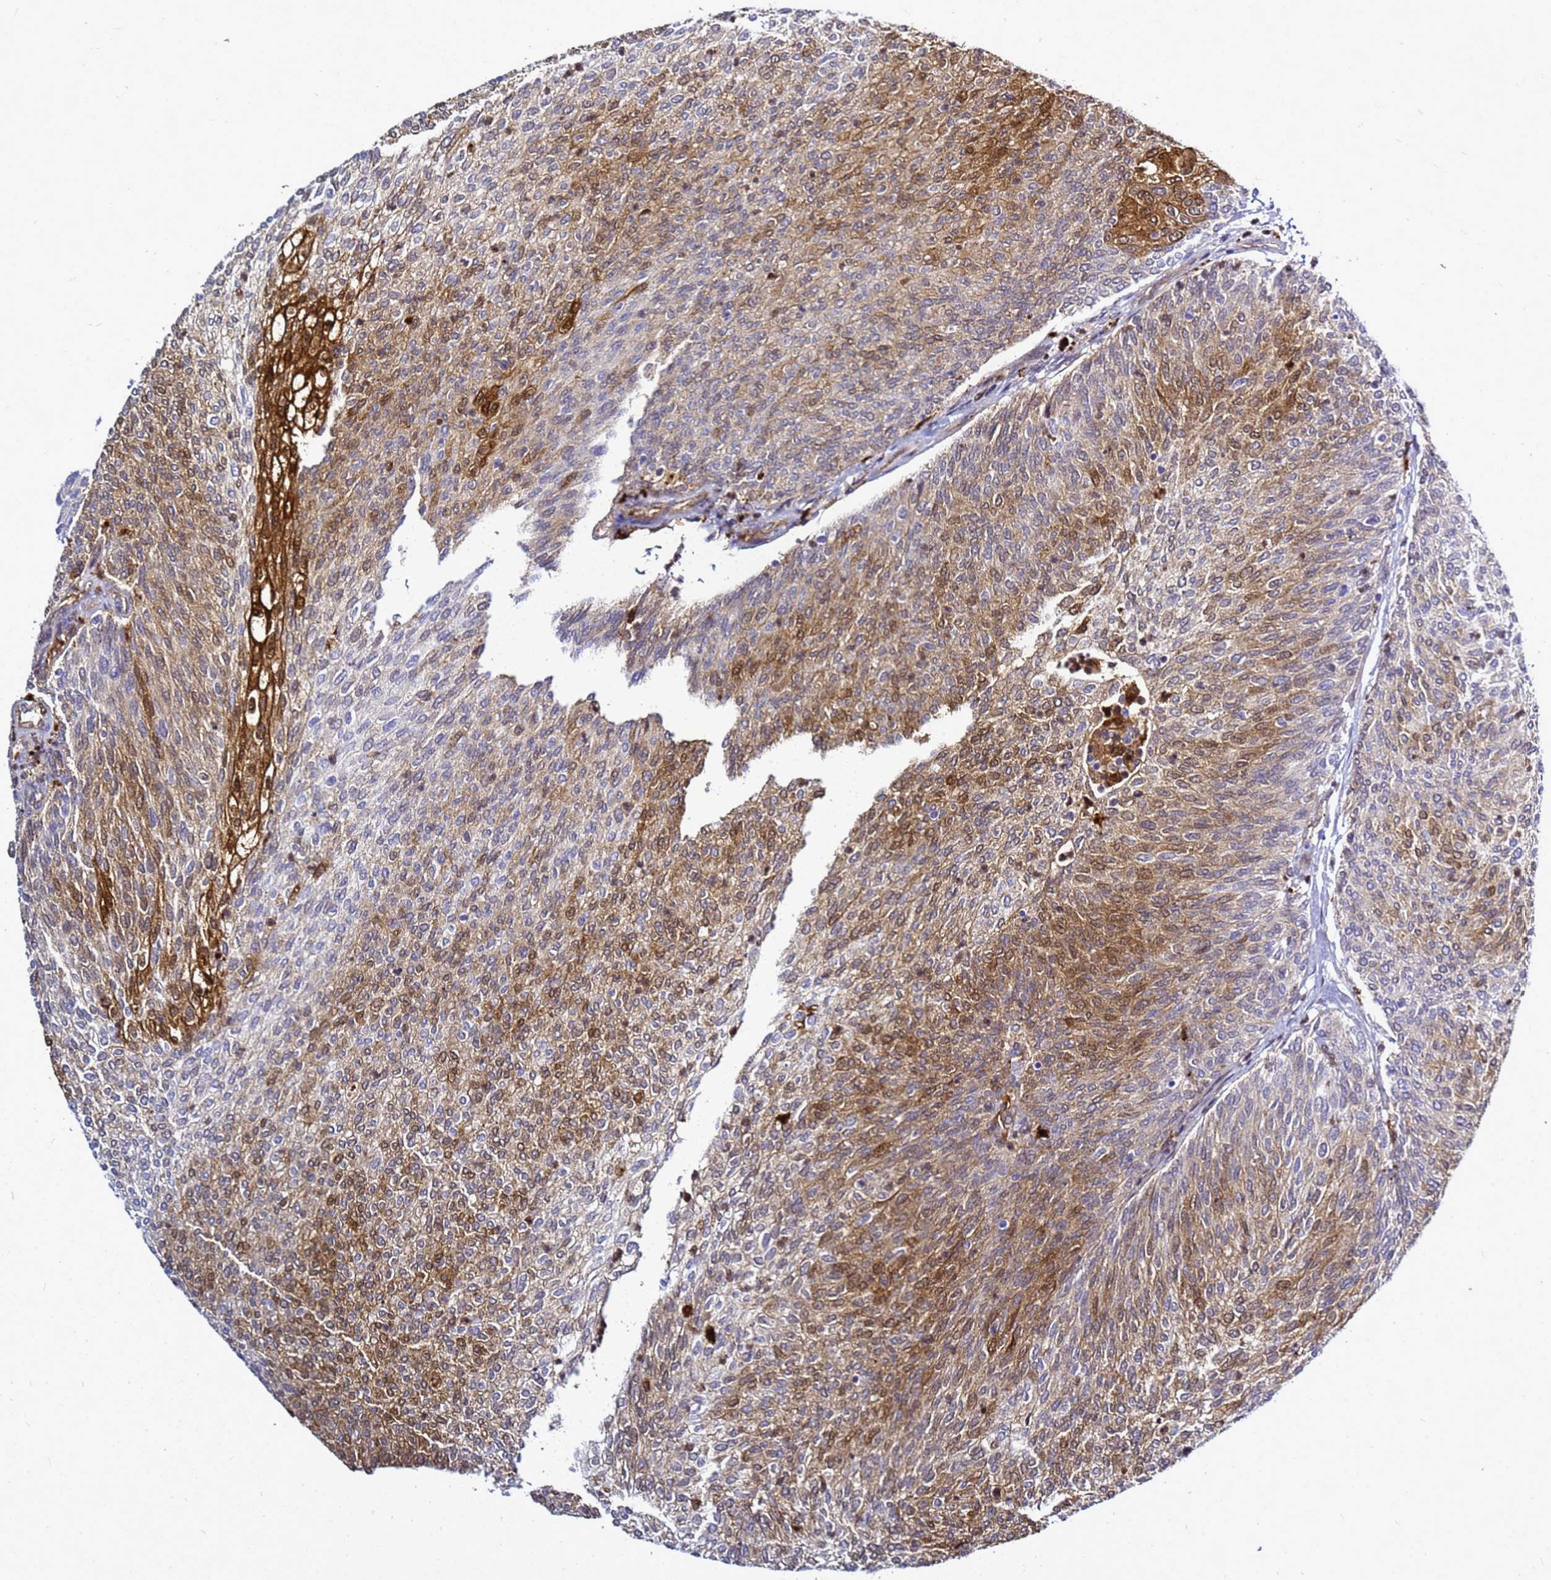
{"staining": {"intensity": "moderate", "quantity": "25%-75%", "location": "cytoplasmic/membranous,nuclear"}, "tissue": "urothelial cancer", "cell_type": "Tumor cells", "image_type": "cancer", "snomed": [{"axis": "morphology", "description": "Urothelial carcinoma, Low grade"}, {"axis": "topography", "description": "Urinary bladder"}], "caption": "Moderate cytoplasmic/membranous and nuclear protein positivity is seen in about 25%-75% of tumor cells in low-grade urothelial carcinoma. (DAB (3,3'-diaminobenzidine) = brown stain, brightfield microscopy at high magnification).", "gene": "CSTA", "patient": {"sex": "female", "age": 79}}